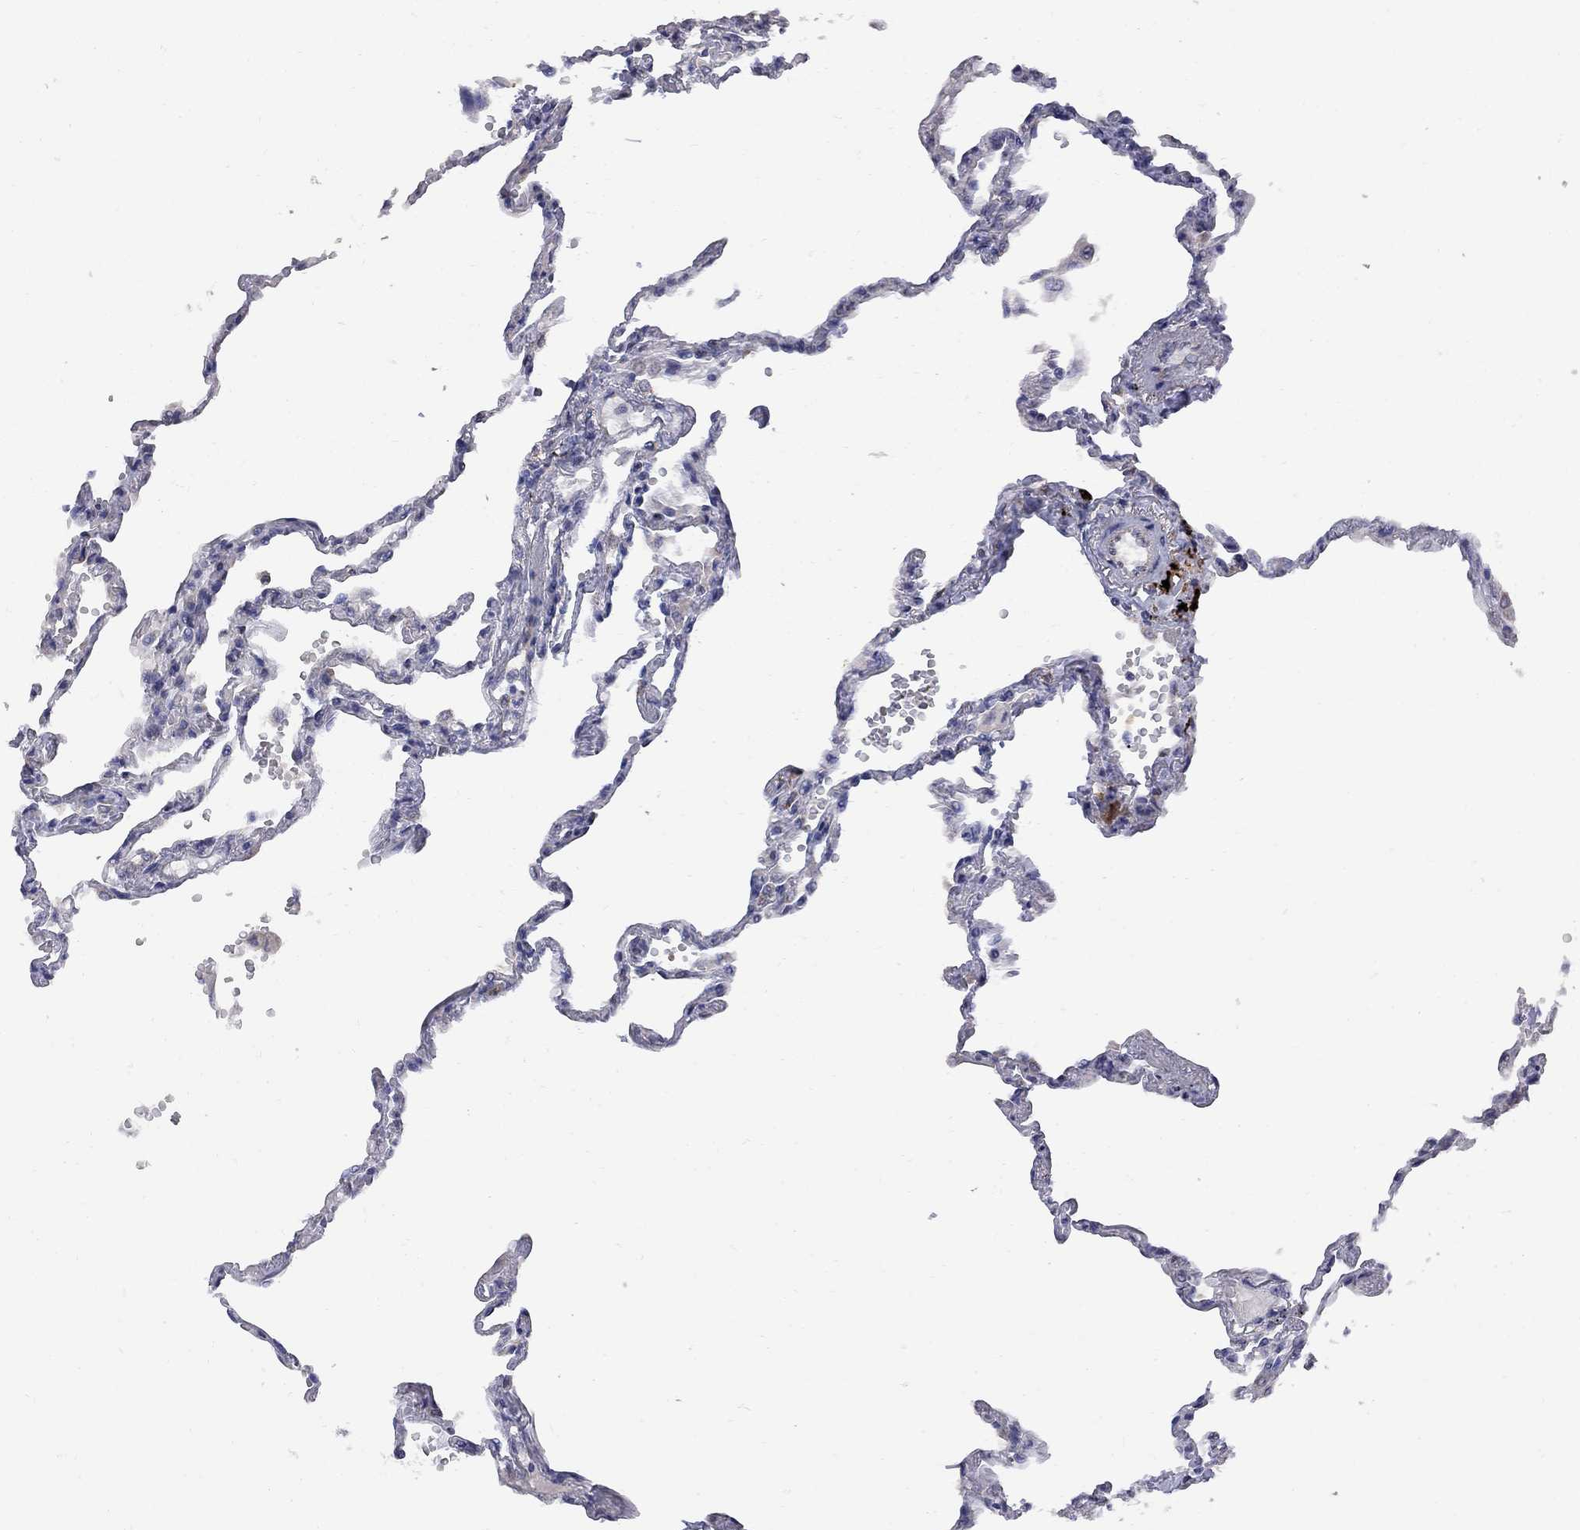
{"staining": {"intensity": "negative", "quantity": "none", "location": "none"}, "tissue": "lung", "cell_type": "Alveolar cells", "image_type": "normal", "snomed": [{"axis": "morphology", "description": "Normal tissue, NOS"}, {"axis": "topography", "description": "Lung"}], "caption": "Alveolar cells show no significant expression in normal lung.", "gene": "MTHFR", "patient": {"sex": "male", "age": 78}}